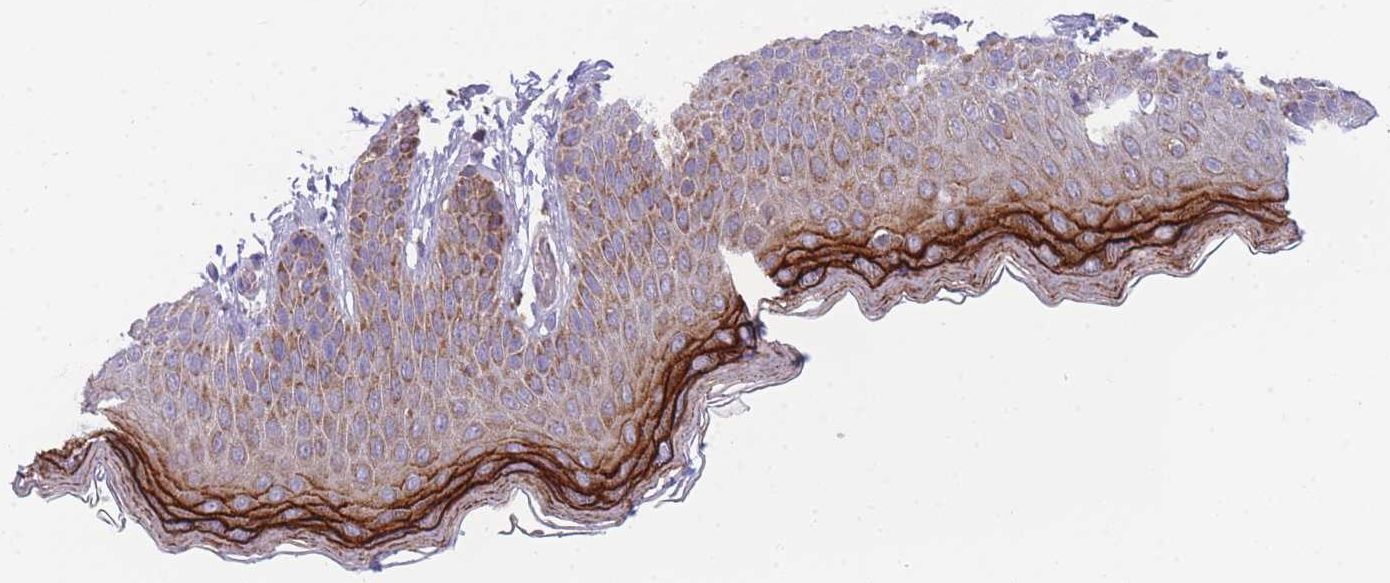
{"staining": {"intensity": "strong", "quantity": ">75%", "location": "cytoplasmic/membranous"}, "tissue": "skin", "cell_type": "Epidermal cells", "image_type": "normal", "snomed": [{"axis": "morphology", "description": "Normal tissue, NOS"}, {"axis": "topography", "description": "Anal"}], "caption": "High-power microscopy captured an immunohistochemistry (IHC) micrograph of unremarkable skin, revealing strong cytoplasmic/membranous staining in about >75% of epidermal cells. The staining was performed using DAB to visualize the protein expression in brown, while the nuclei were stained in blue with hematoxylin (Magnification: 20x).", "gene": "MRPS11", "patient": {"sex": "female", "age": 40}}